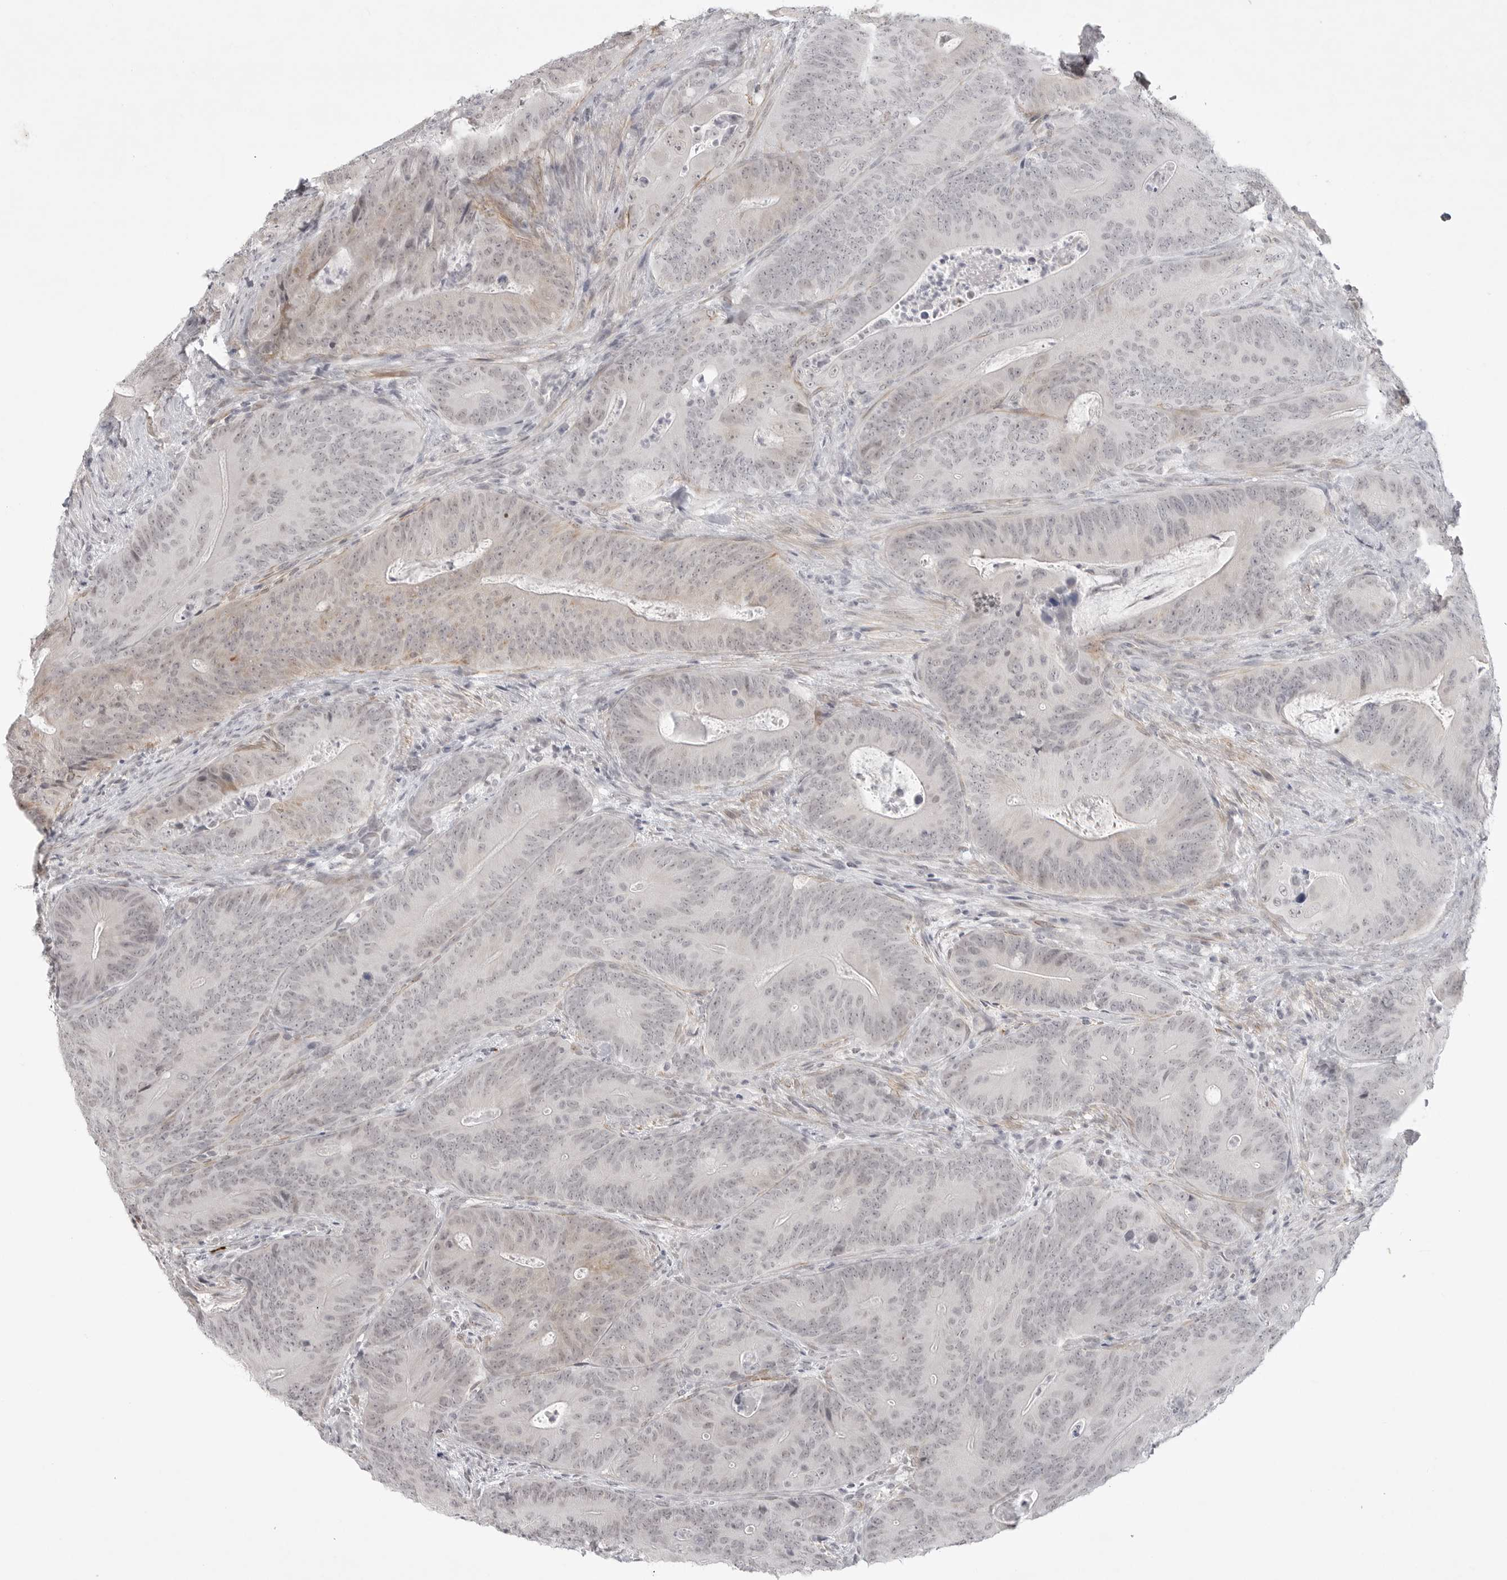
{"staining": {"intensity": "weak", "quantity": "<25%", "location": "cytoplasmic/membranous"}, "tissue": "colorectal cancer", "cell_type": "Tumor cells", "image_type": "cancer", "snomed": [{"axis": "morphology", "description": "Normal tissue, NOS"}, {"axis": "topography", "description": "Colon"}], "caption": "High magnification brightfield microscopy of colorectal cancer stained with DAB (brown) and counterstained with hematoxylin (blue): tumor cells show no significant staining.", "gene": "TCTN3", "patient": {"sex": "female", "age": 82}}